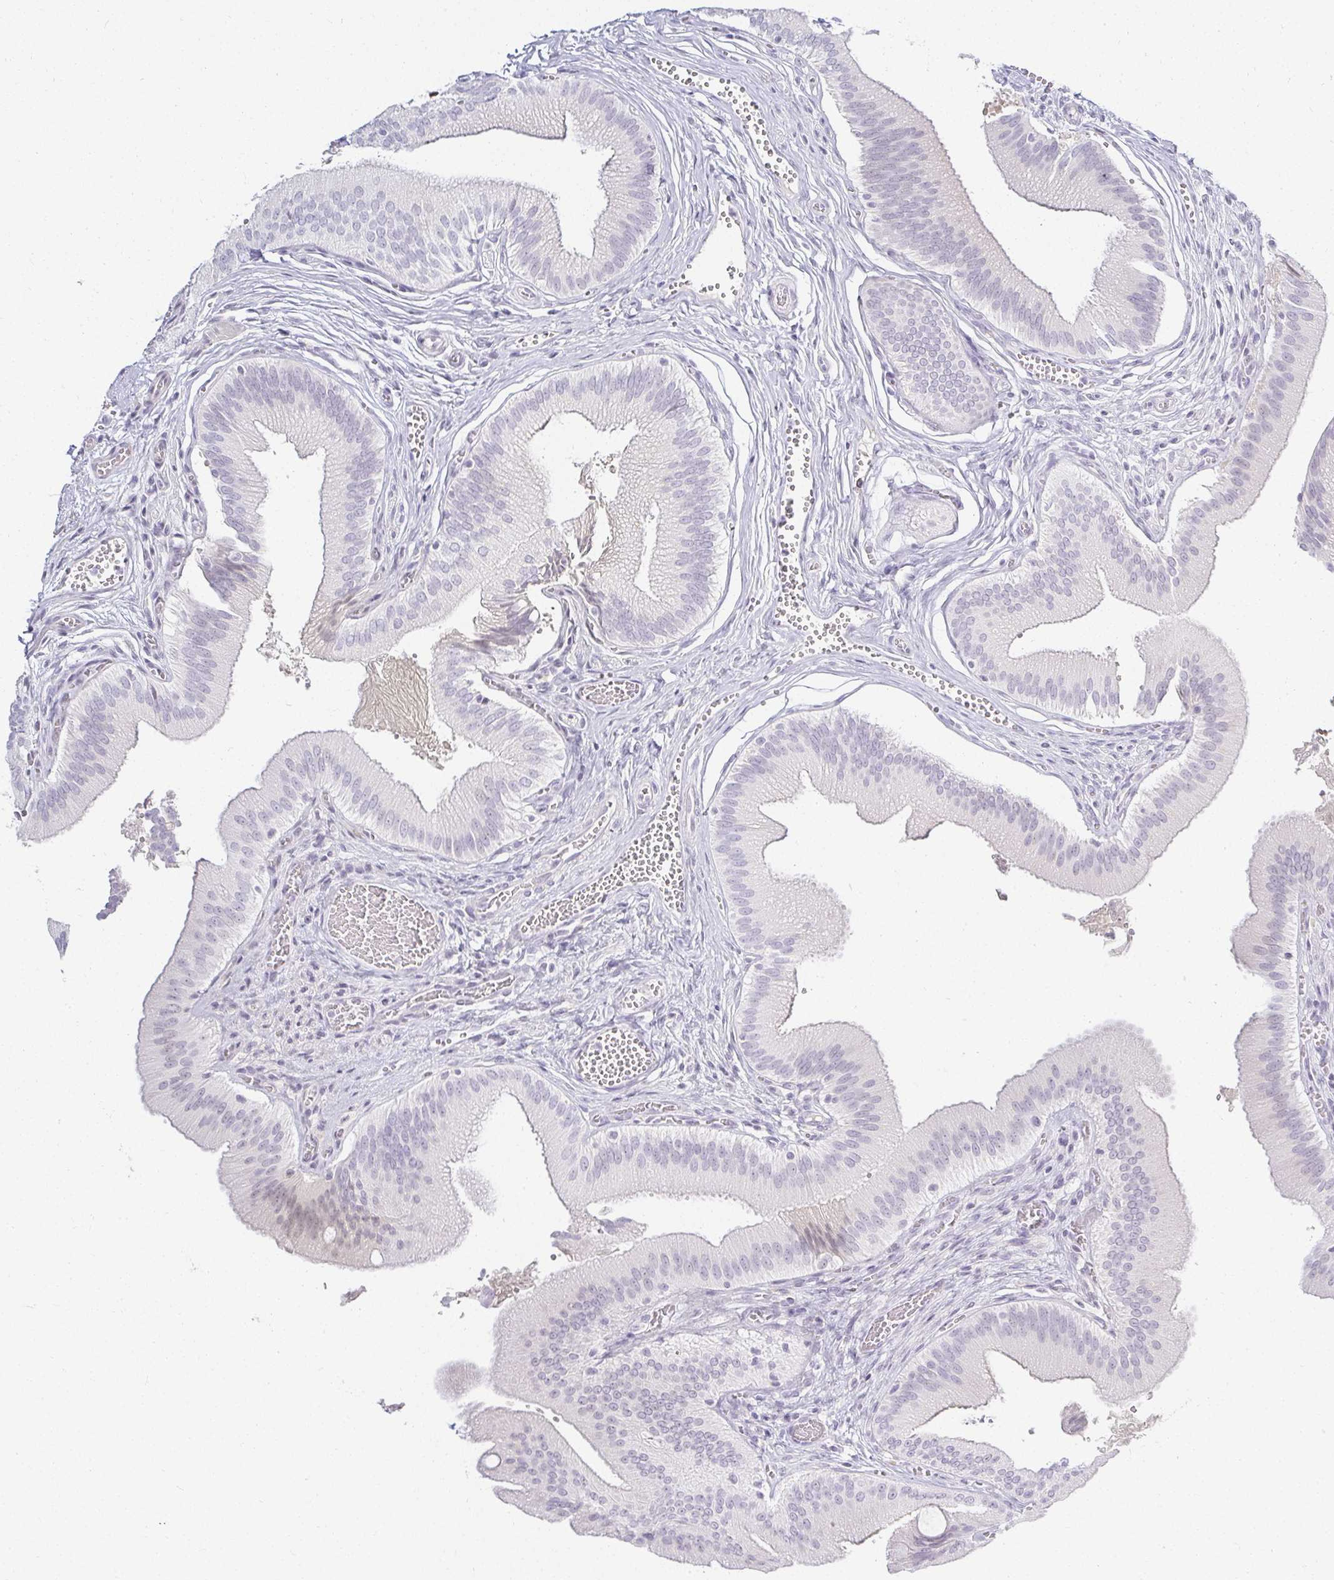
{"staining": {"intensity": "weak", "quantity": "<25%", "location": "nuclear"}, "tissue": "gallbladder", "cell_type": "Glandular cells", "image_type": "normal", "snomed": [{"axis": "morphology", "description": "Normal tissue, NOS"}, {"axis": "topography", "description": "Gallbladder"}], "caption": "This is an immunohistochemistry photomicrograph of normal gallbladder. There is no staining in glandular cells.", "gene": "ACAN", "patient": {"sex": "male", "age": 17}}